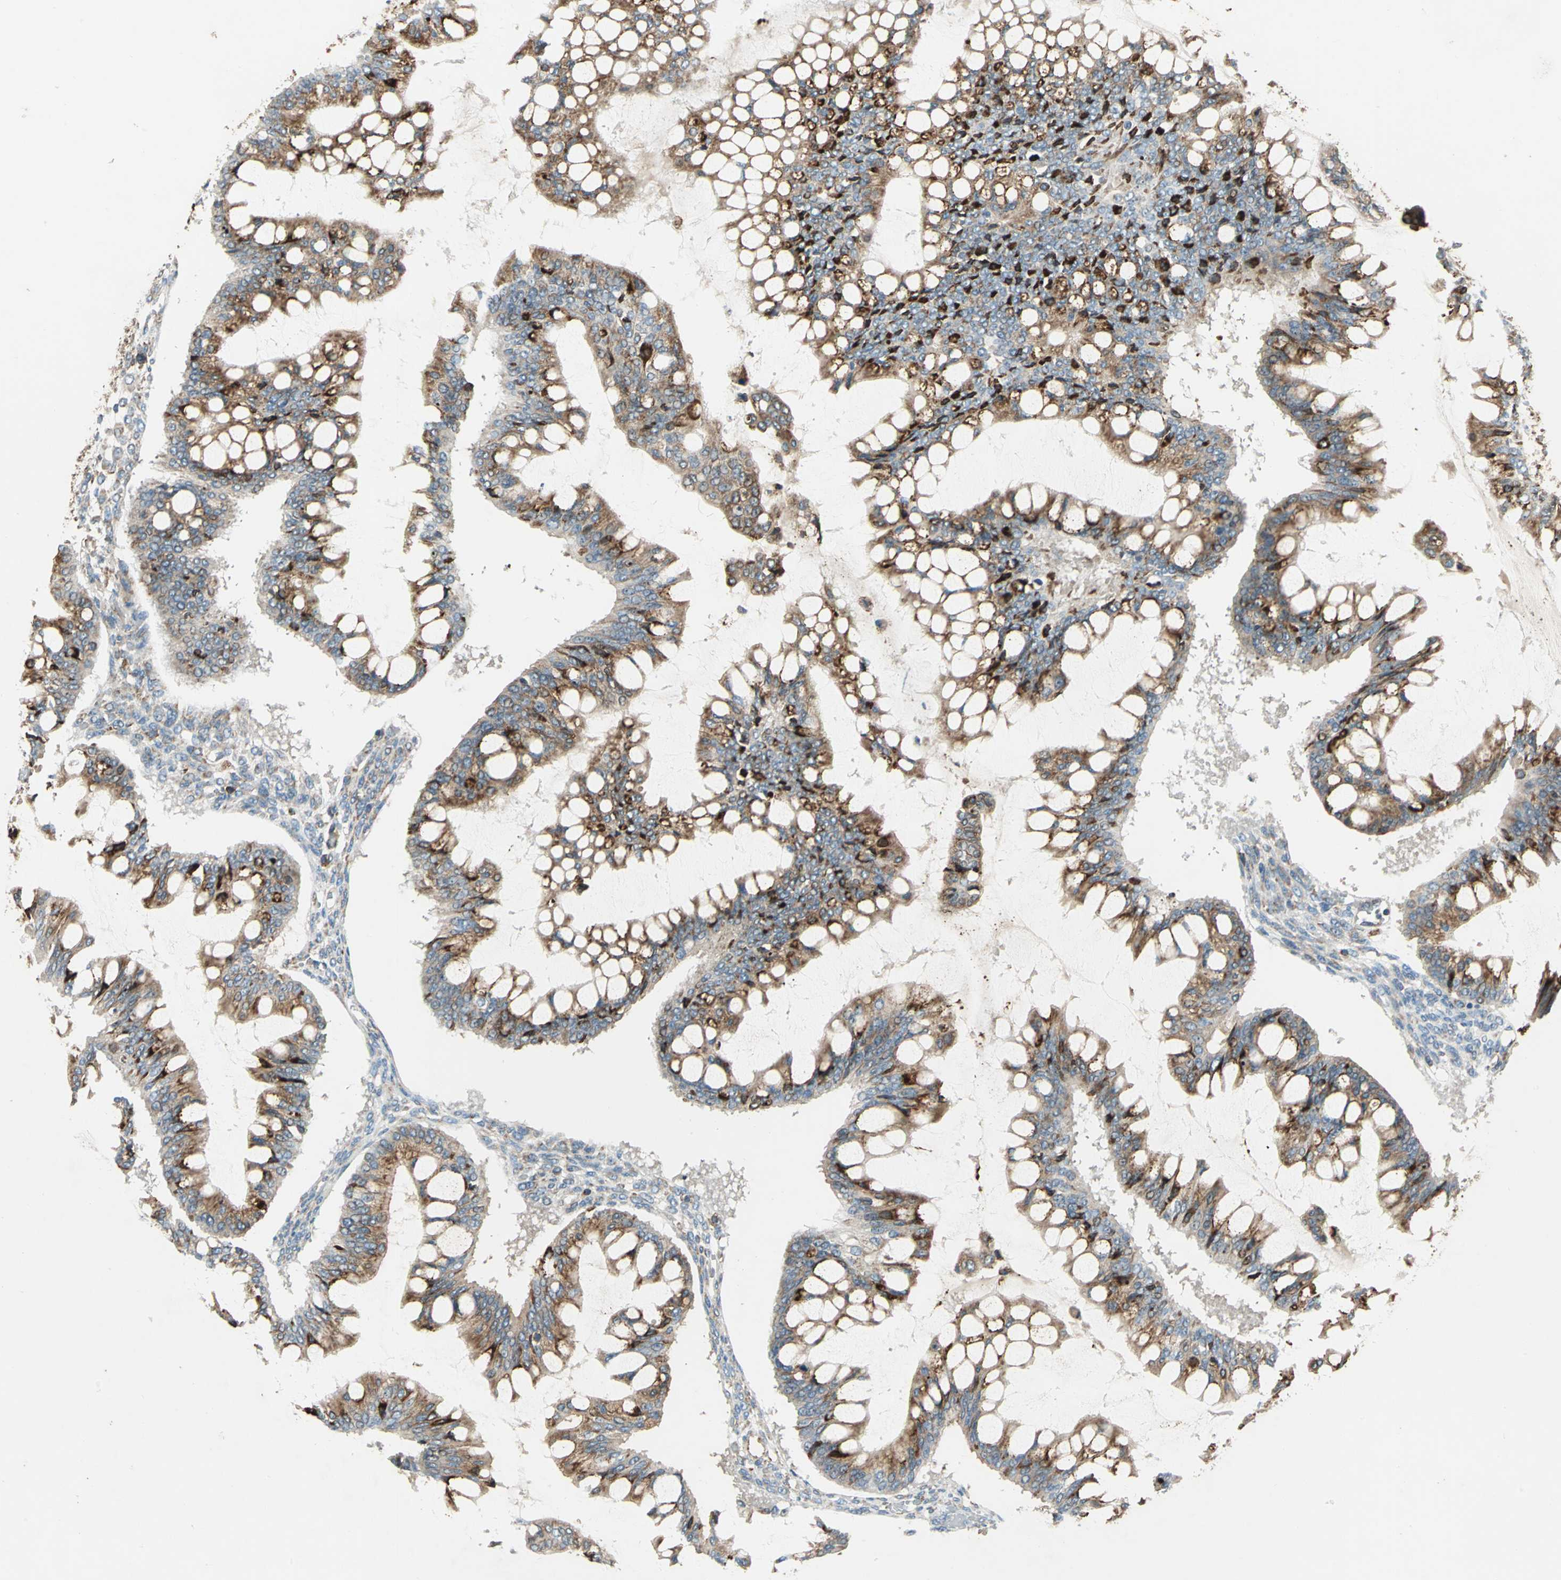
{"staining": {"intensity": "moderate", "quantity": ">75%", "location": "cytoplasmic/membranous"}, "tissue": "ovarian cancer", "cell_type": "Tumor cells", "image_type": "cancer", "snomed": [{"axis": "morphology", "description": "Cystadenocarcinoma, mucinous, NOS"}, {"axis": "topography", "description": "Ovary"}], "caption": "This image reveals immunohistochemistry staining of human mucinous cystadenocarcinoma (ovarian), with medium moderate cytoplasmic/membranous expression in about >75% of tumor cells.", "gene": "PDIA4", "patient": {"sex": "female", "age": 73}}